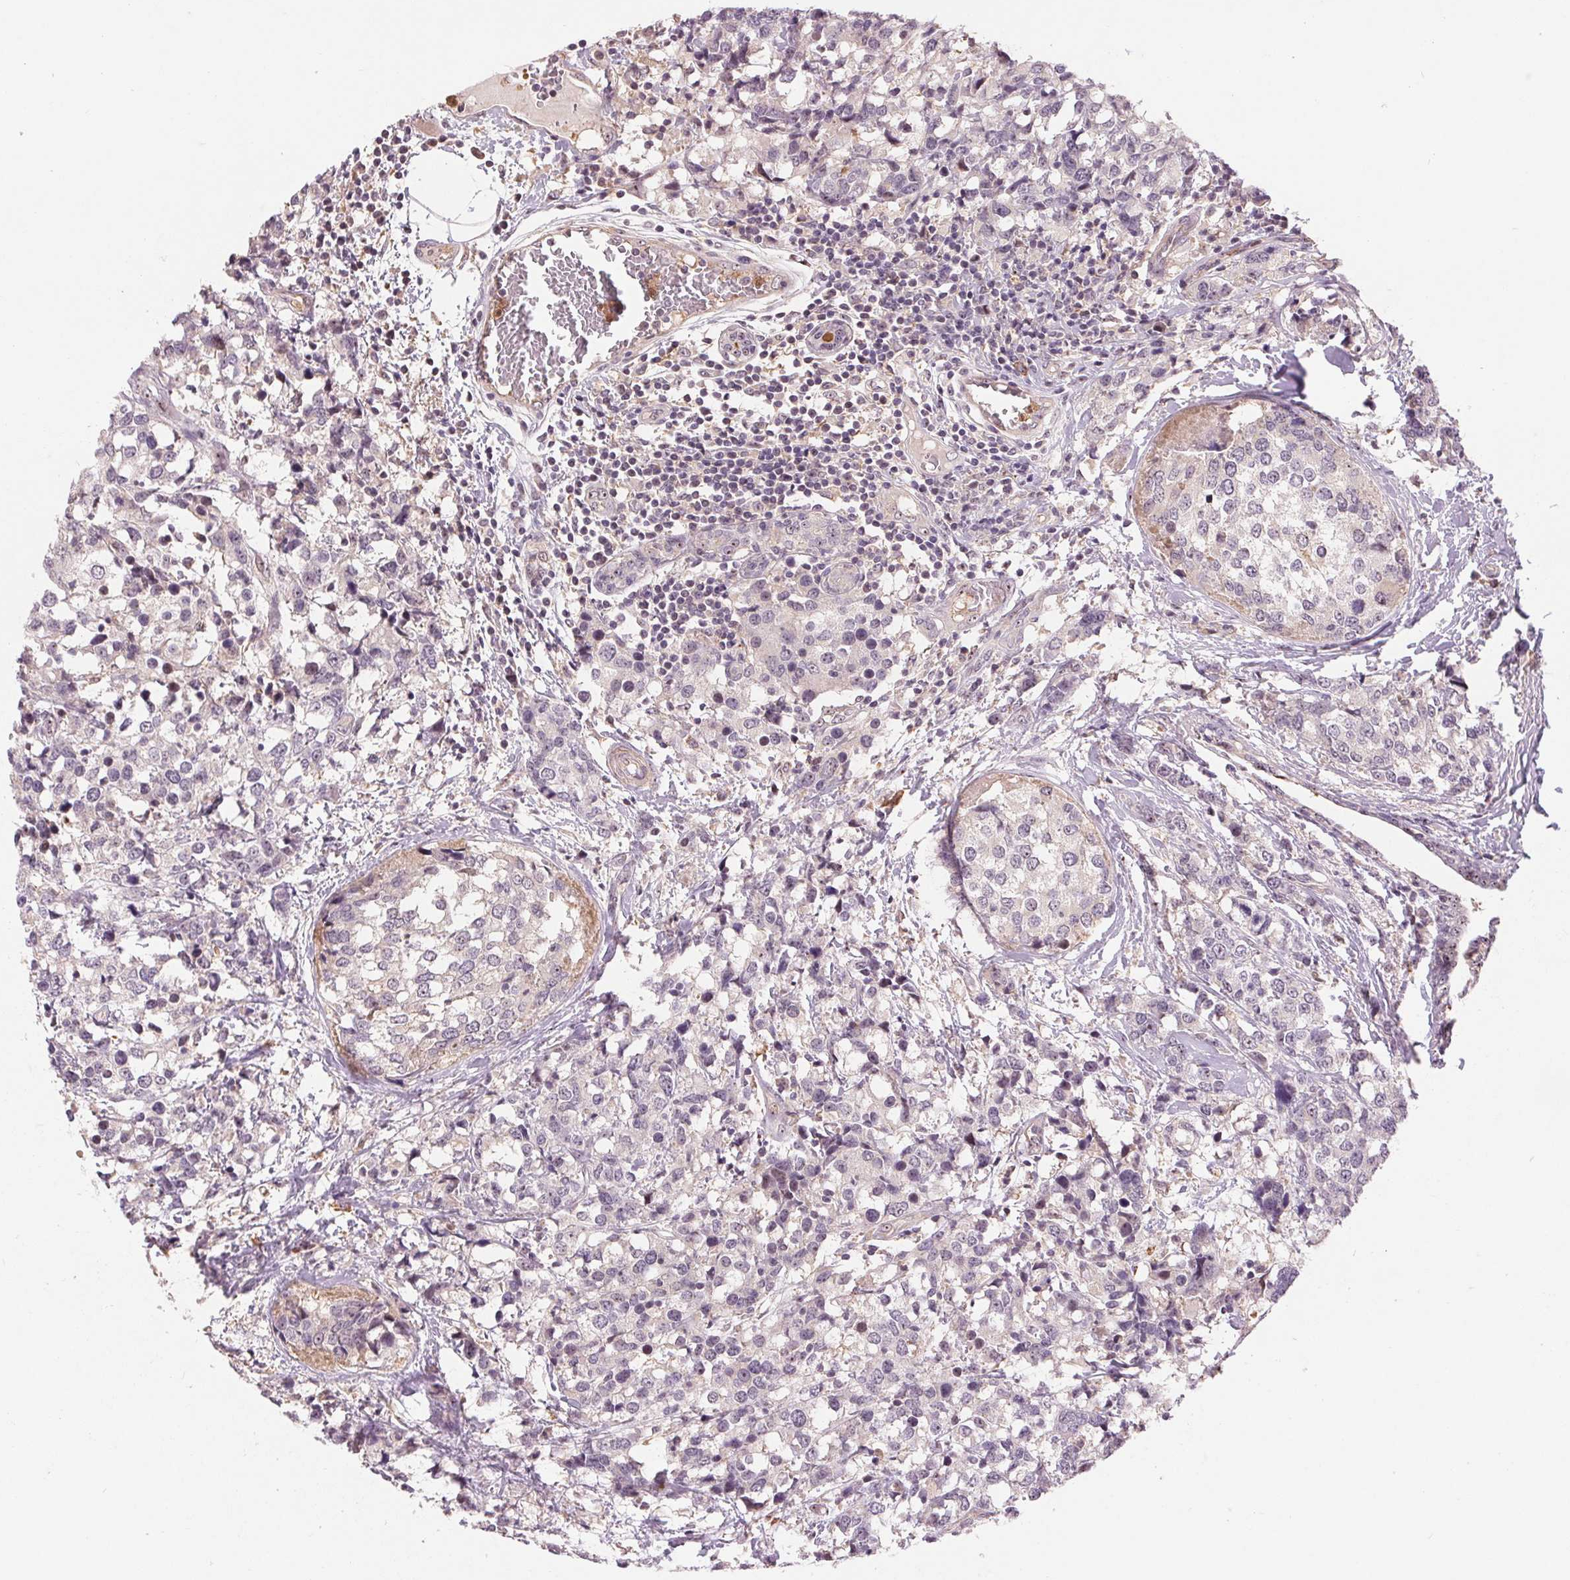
{"staining": {"intensity": "negative", "quantity": "none", "location": "none"}, "tissue": "breast cancer", "cell_type": "Tumor cells", "image_type": "cancer", "snomed": [{"axis": "morphology", "description": "Lobular carcinoma"}, {"axis": "topography", "description": "Breast"}], "caption": "DAB (3,3'-diaminobenzidine) immunohistochemical staining of human breast lobular carcinoma demonstrates no significant positivity in tumor cells.", "gene": "RANBP3L", "patient": {"sex": "female", "age": 59}}